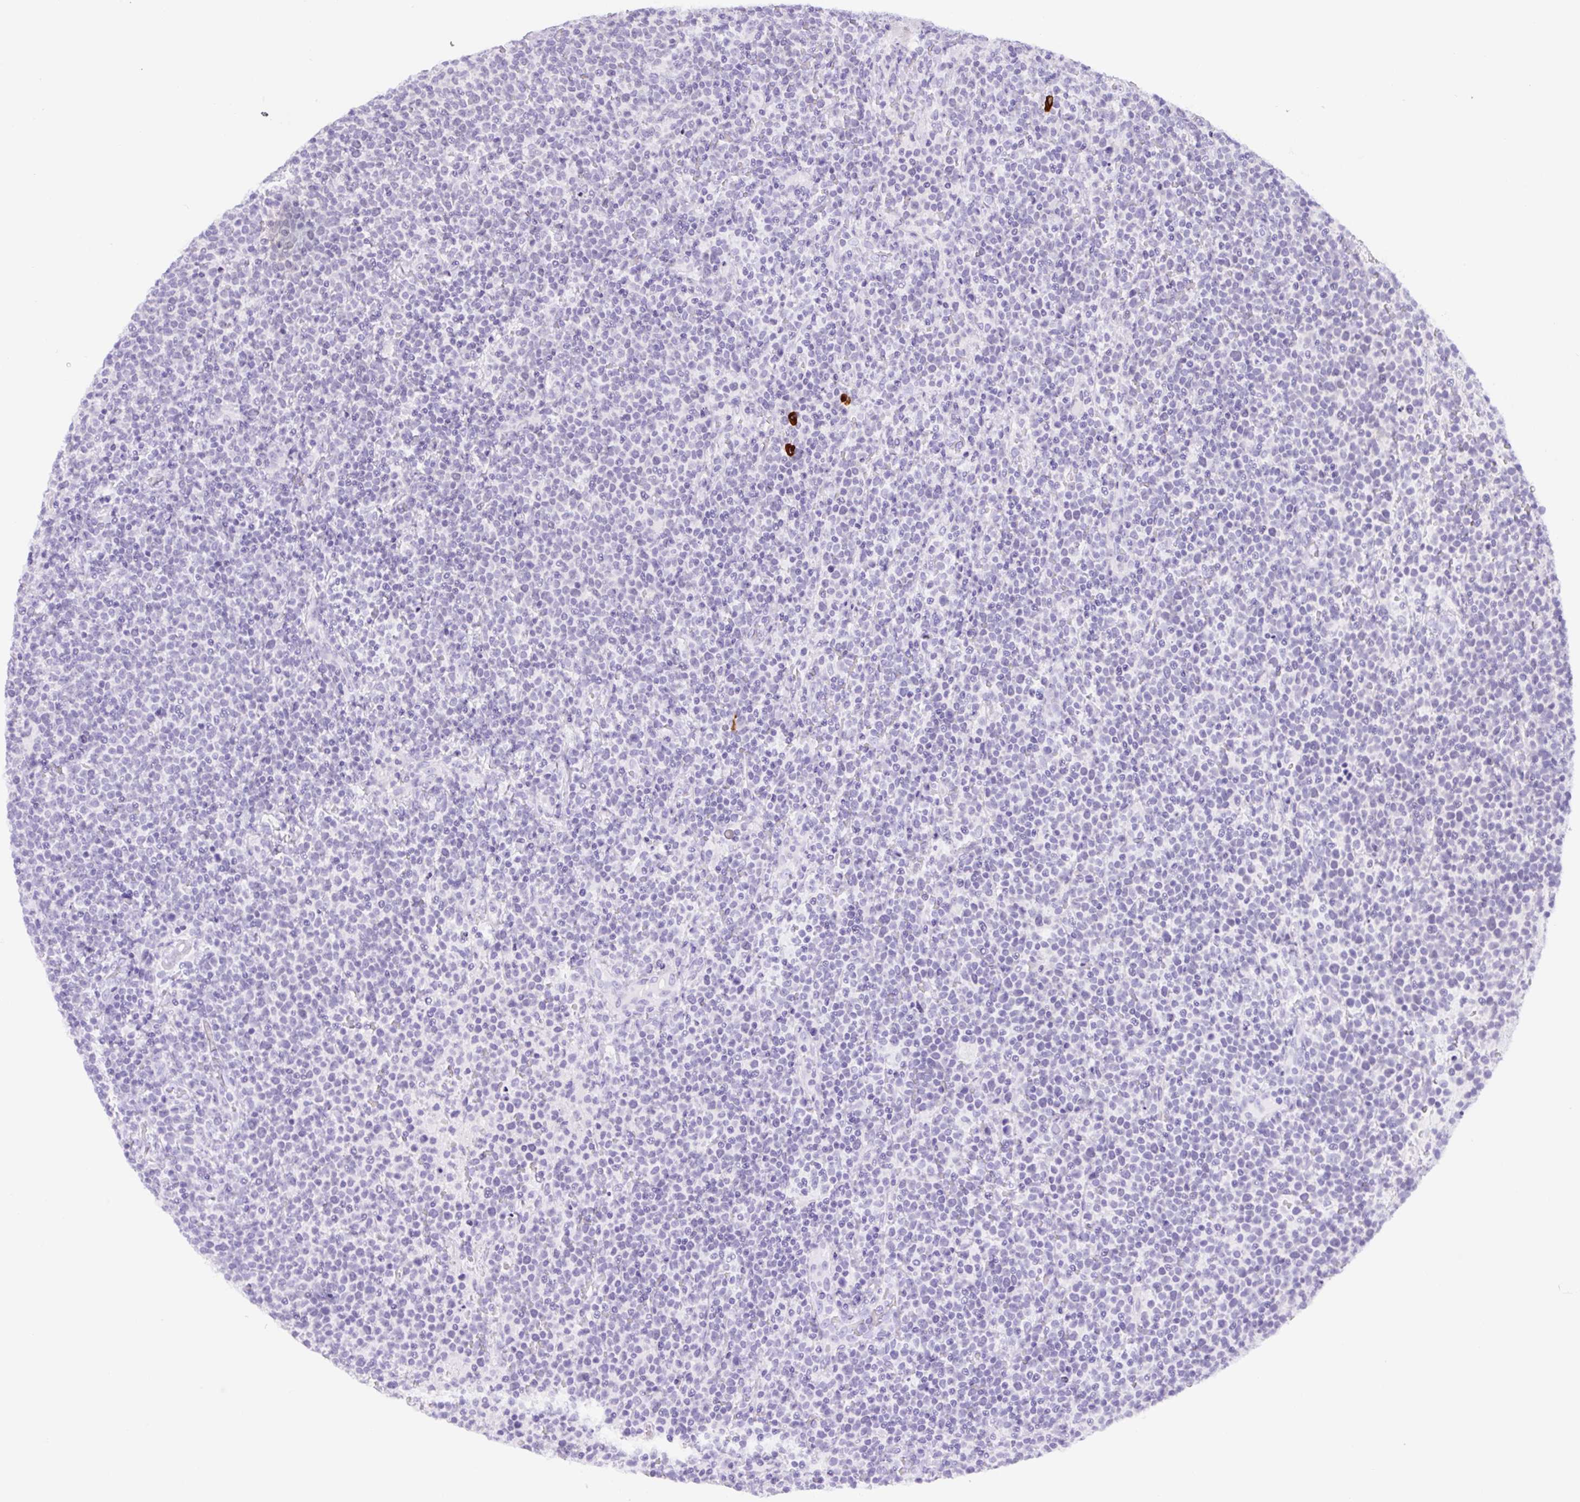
{"staining": {"intensity": "negative", "quantity": "none", "location": "none"}, "tissue": "lymphoma", "cell_type": "Tumor cells", "image_type": "cancer", "snomed": [{"axis": "morphology", "description": "Malignant lymphoma, non-Hodgkin's type, High grade"}, {"axis": "topography", "description": "Lymph node"}], "caption": "High magnification brightfield microscopy of malignant lymphoma, non-Hodgkin's type (high-grade) stained with DAB (3,3'-diaminobenzidine) (brown) and counterstained with hematoxylin (blue): tumor cells show no significant expression.", "gene": "ADAMTS19", "patient": {"sex": "male", "age": 61}}